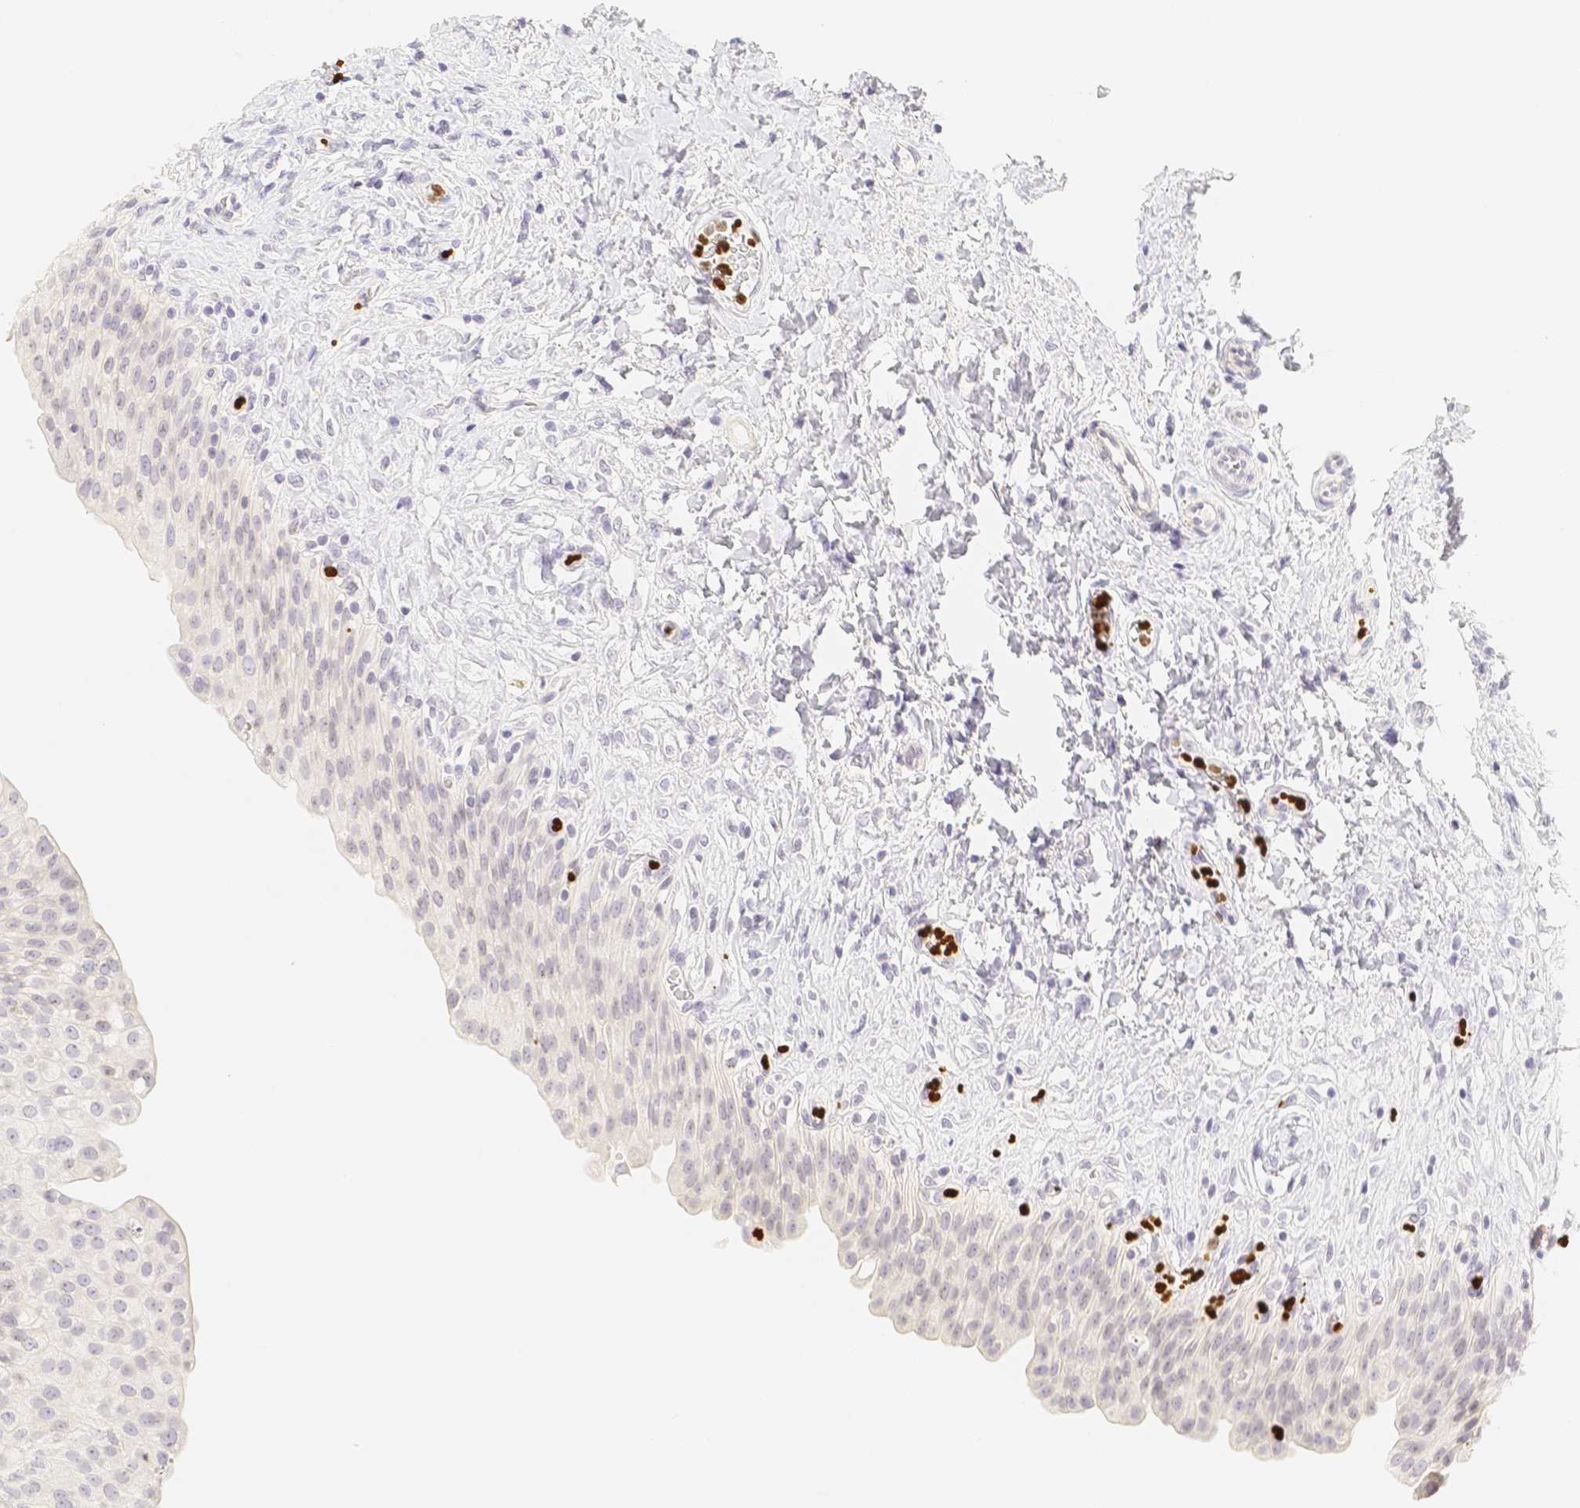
{"staining": {"intensity": "negative", "quantity": "none", "location": "none"}, "tissue": "urinary bladder", "cell_type": "Urothelial cells", "image_type": "normal", "snomed": [{"axis": "morphology", "description": "Urothelial carcinoma, High grade"}, {"axis": "topography", "description": "Urinary bladder"}], "caption": "This is a image of immunohistochemistry staining of benign urinary bladder, which shows no expression in urothelial cells.", "gene": "PADI4", "patient": {"sex": "male", "age": 46}}